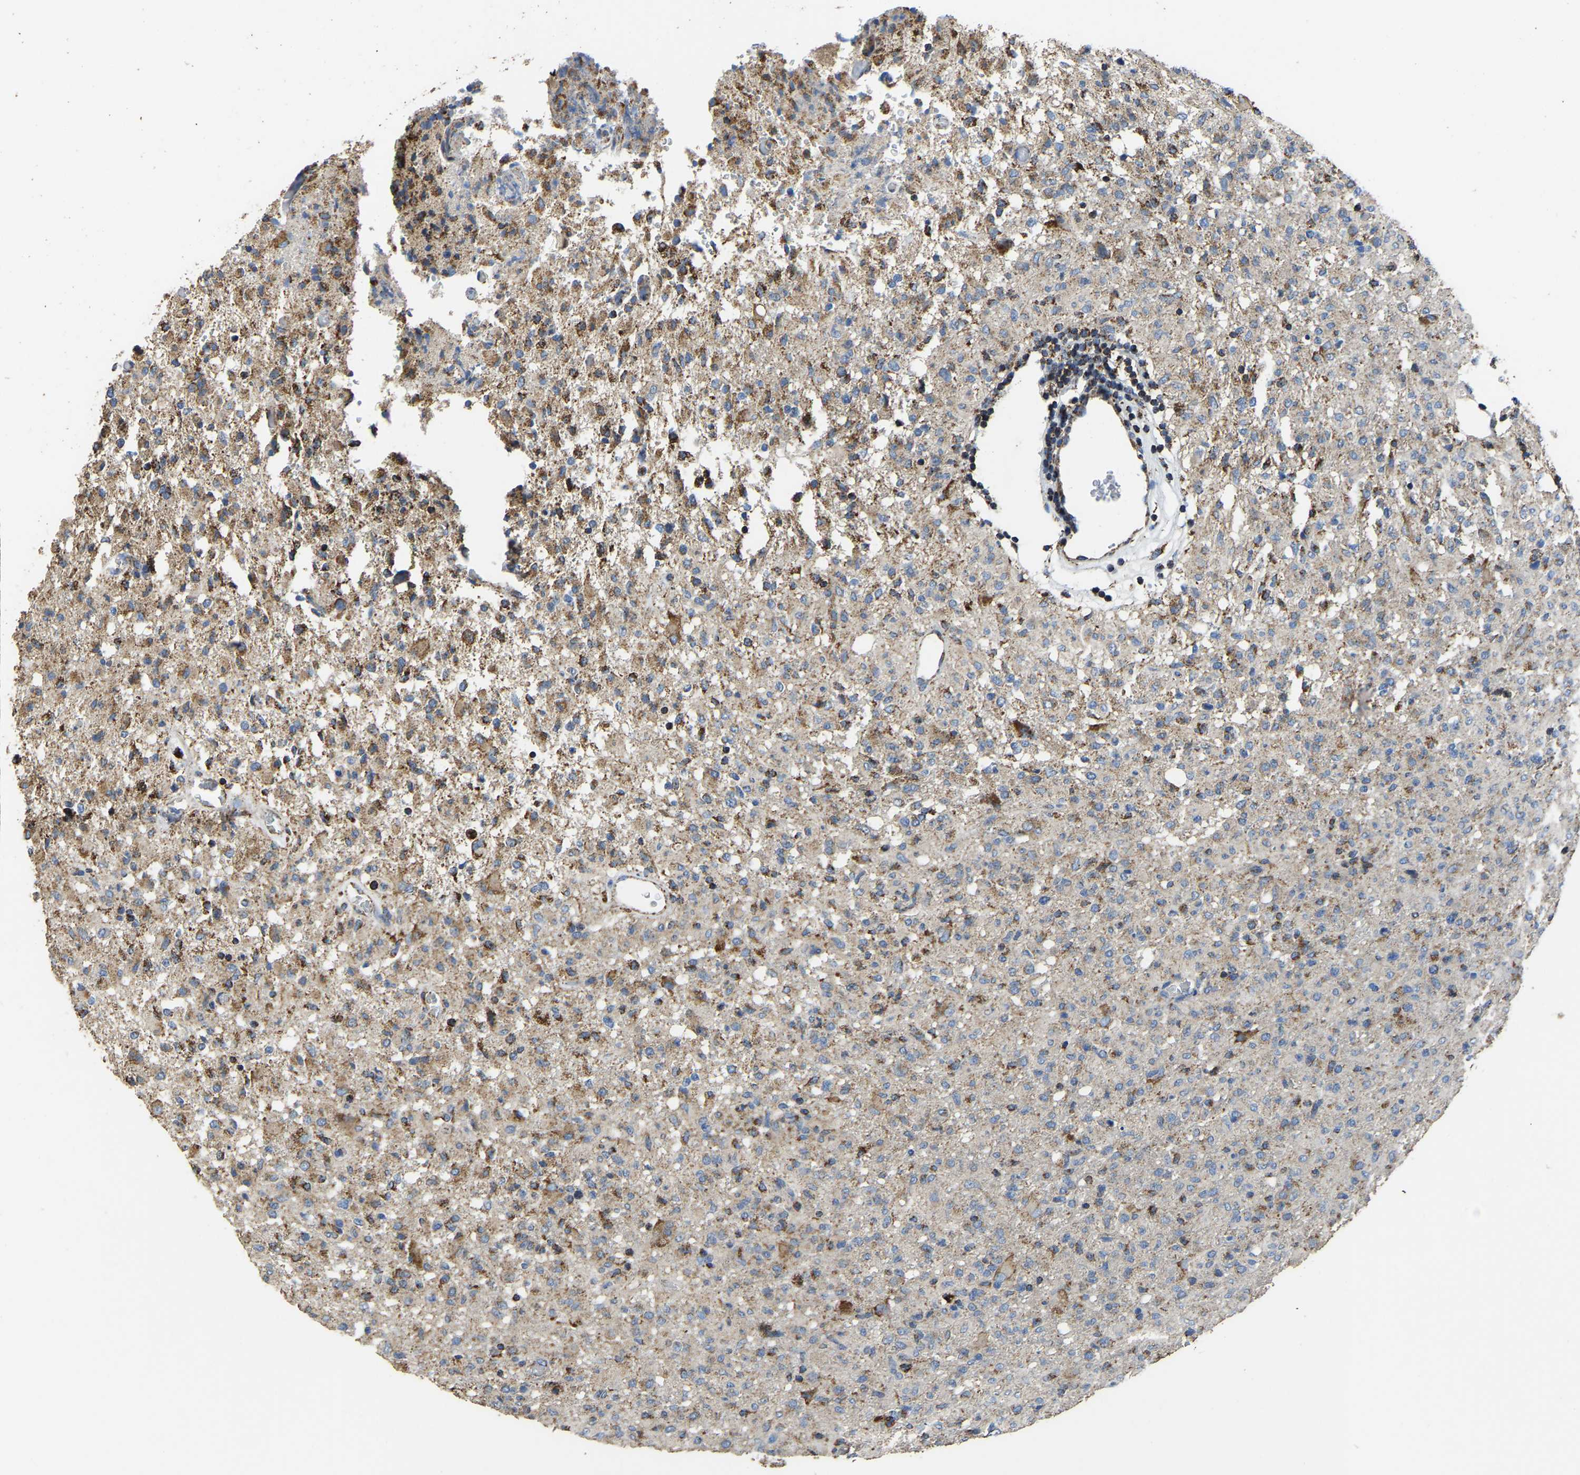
{"staining": {"intensity": "moderate", "quantity": "25%-75%", "location": "cytoplasmic/membranous"}, "tissue": "glioma", "cell_type": "Tumor cells", "image_type": "cancer", "snomed": [{"axis": "morphology", "description": "Glioma, malignant, High grade"}, {"axis": "topography", "description": "Brain"}], "caption": "Immunohistochemical staining of human glioma shows moderate cytoplasmic/membranous protein expression in approximately 25%-75% of tumor cells. (DAB (3,3'-diaminobenzidine) IHC, brown staining for protein, blue staining for nuclei).", "gene": "ETFA", "patient": {"sex": "female", "age": 57}}